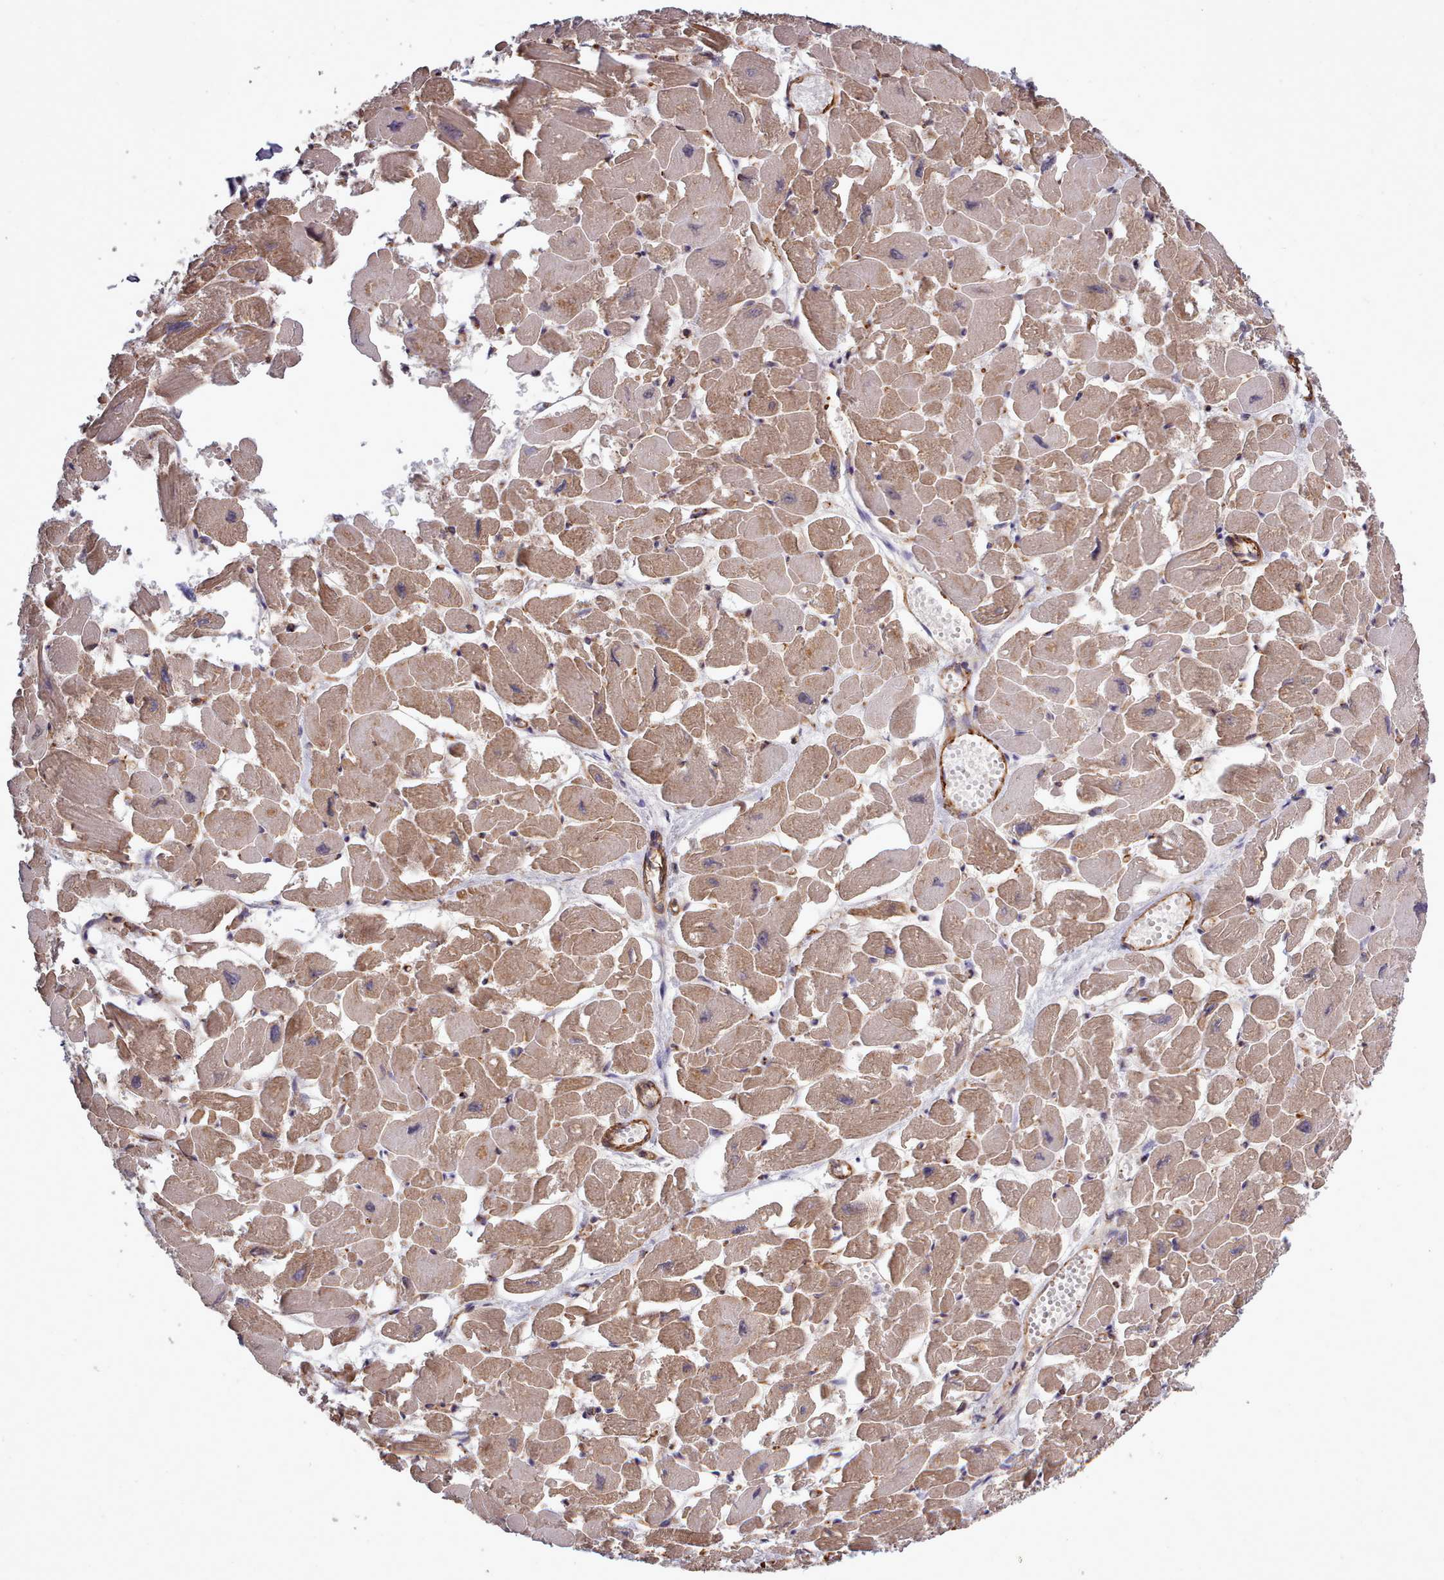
{"staining": {"intensity": "moderate", "quantity": ">75%", "location": "cytoplasmic/membranous"}, "tissue": "heart muscle", "cell_type": "Cardiomyocytes", "image_type": "normal", "snomed": [{"axis": "morphology", "description": "Normal tissue, NOS"}, {"axis": "topography", "description": "Heart"}], "caption": "Protein analysis of normal heart muscle shows moderate cytoplasmic/membranous positivity in about >75% of cardiomyocytes.", "gene": "STUB1", "patient": {"sex": "male", "age": 54}}